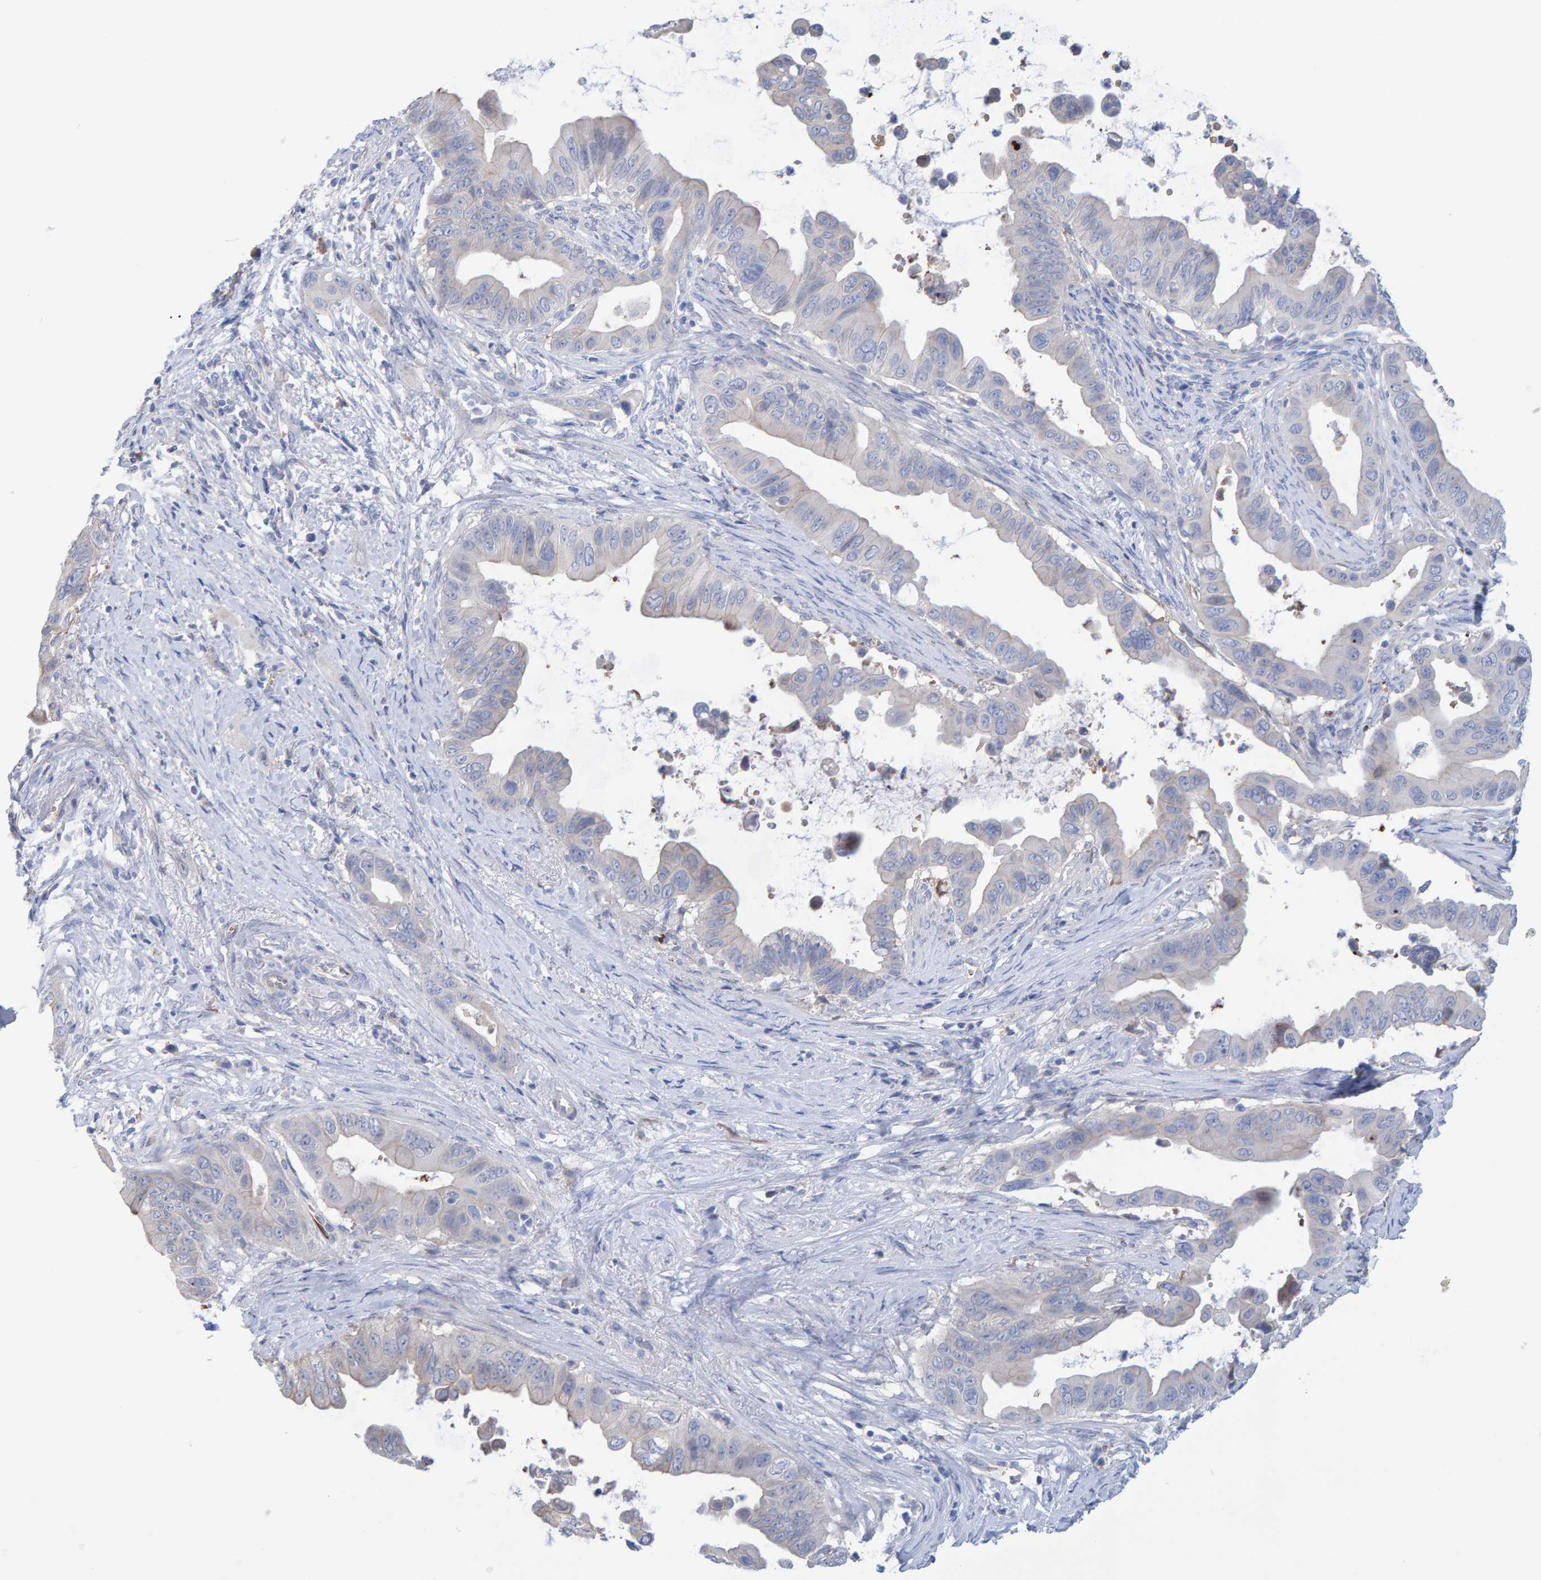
{"staining": {"intensity": "weak", "quantity": "<25%", "location": "cytoplasmic/membranous"}, "tissue": "pancreatic cancer", "cell_type": "Tumor cells", "image_type": "cancer", "snomed": [{"axis": "morphology", "description": "Adenocarcinoma, NOS"}, {"axis": "topography", "description": "Pancreas"}], "caption": "Immunohistochemistry (IHC) image of neoplastic tissue: pancreatic cancer stained with DAB shows no significant protein expression in tumor cells.", "gene": "VPS9D1", "patient": {"sex": "female", "age": 72}}